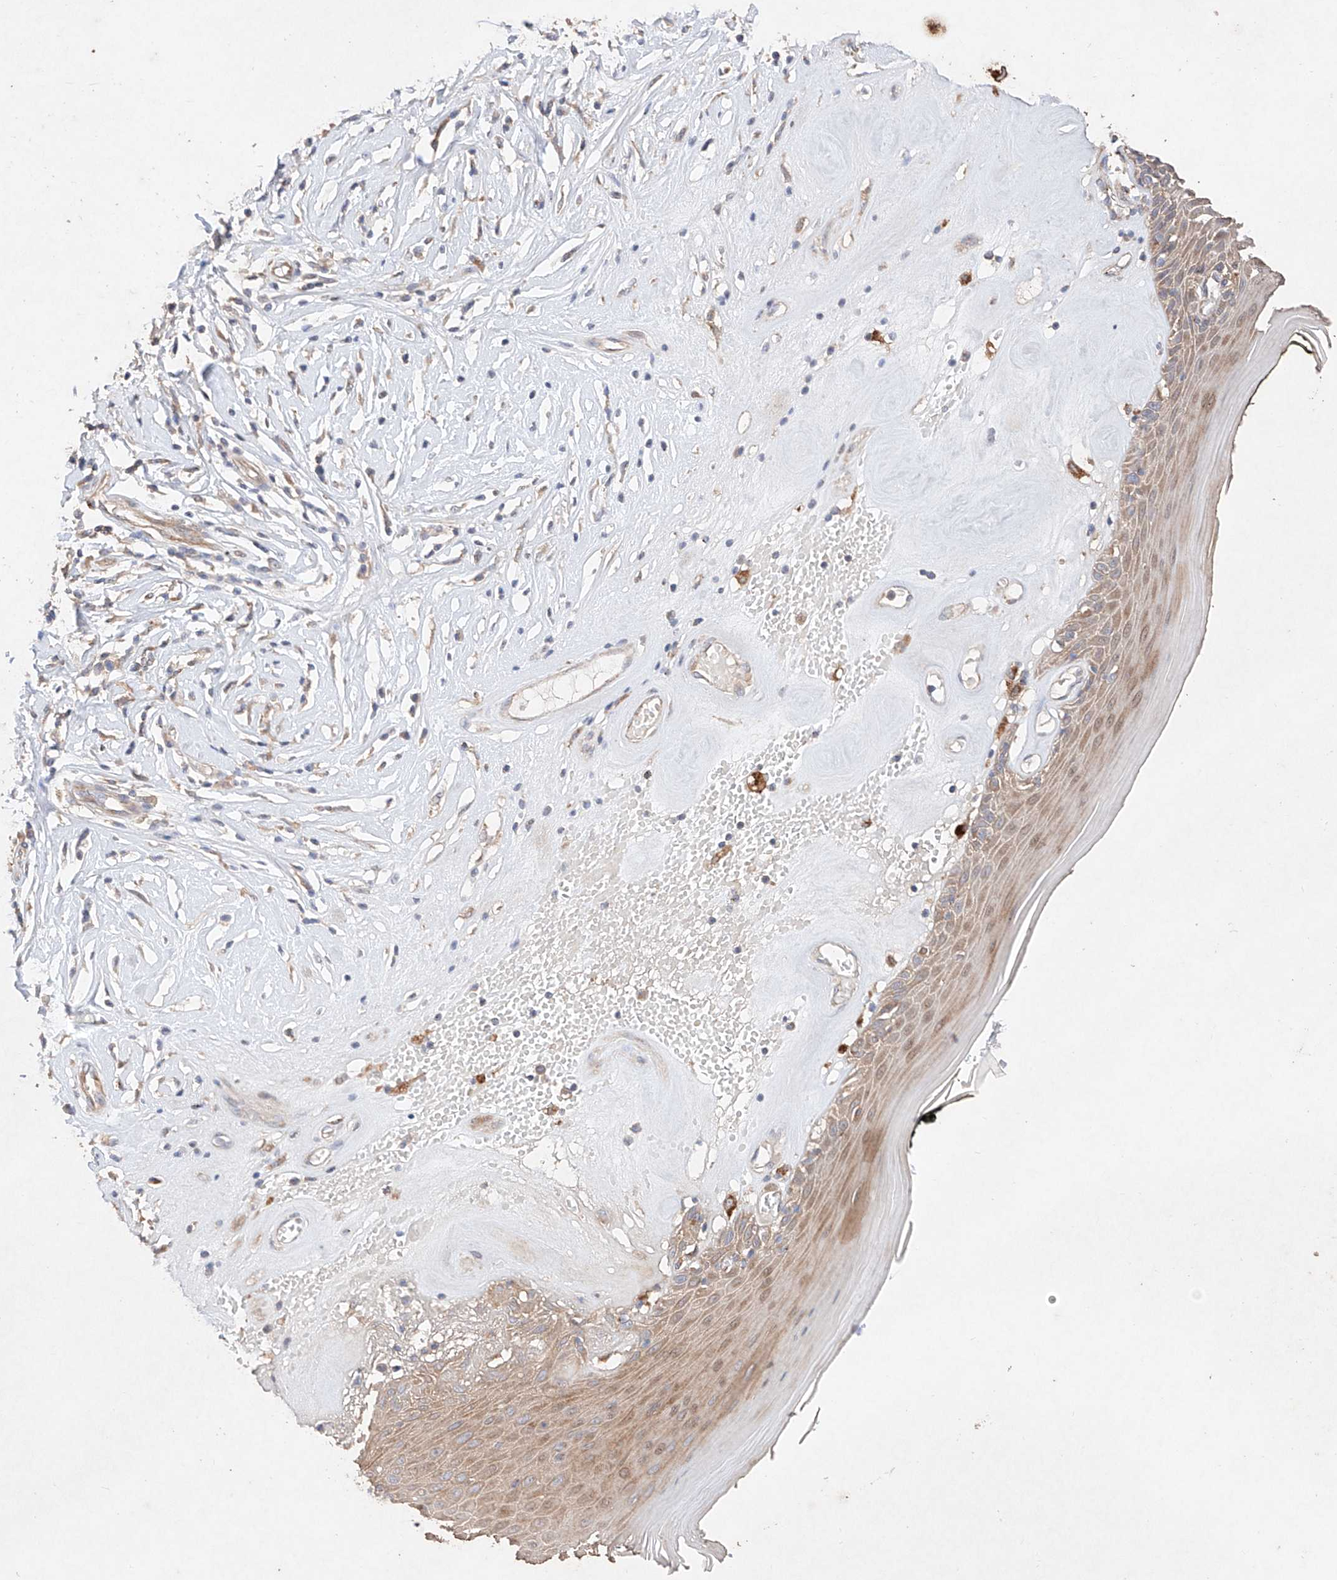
{"staining": {"intensity": "moderate", "quantity": ">75%", "location": "cytoplasmic/membranous"}, "tissue": "skin", "cell_type": "Epidermal cells", "image_type": "normal", "snomed": [{"axis": "morphology", "description": "Normal tissue, NOS"}, {"axis": "morphology", "description": "Inflammation, NOS"}, {"axis": "topography", "description": "Vulva"}], "caption": "Epidermal cells display medium levels of moderate cytoplasmic/membranous expression in about >75% of cells in normal human skin.", "gene": "C6orf62", "patient": {"sex": "female", "age": 84}}